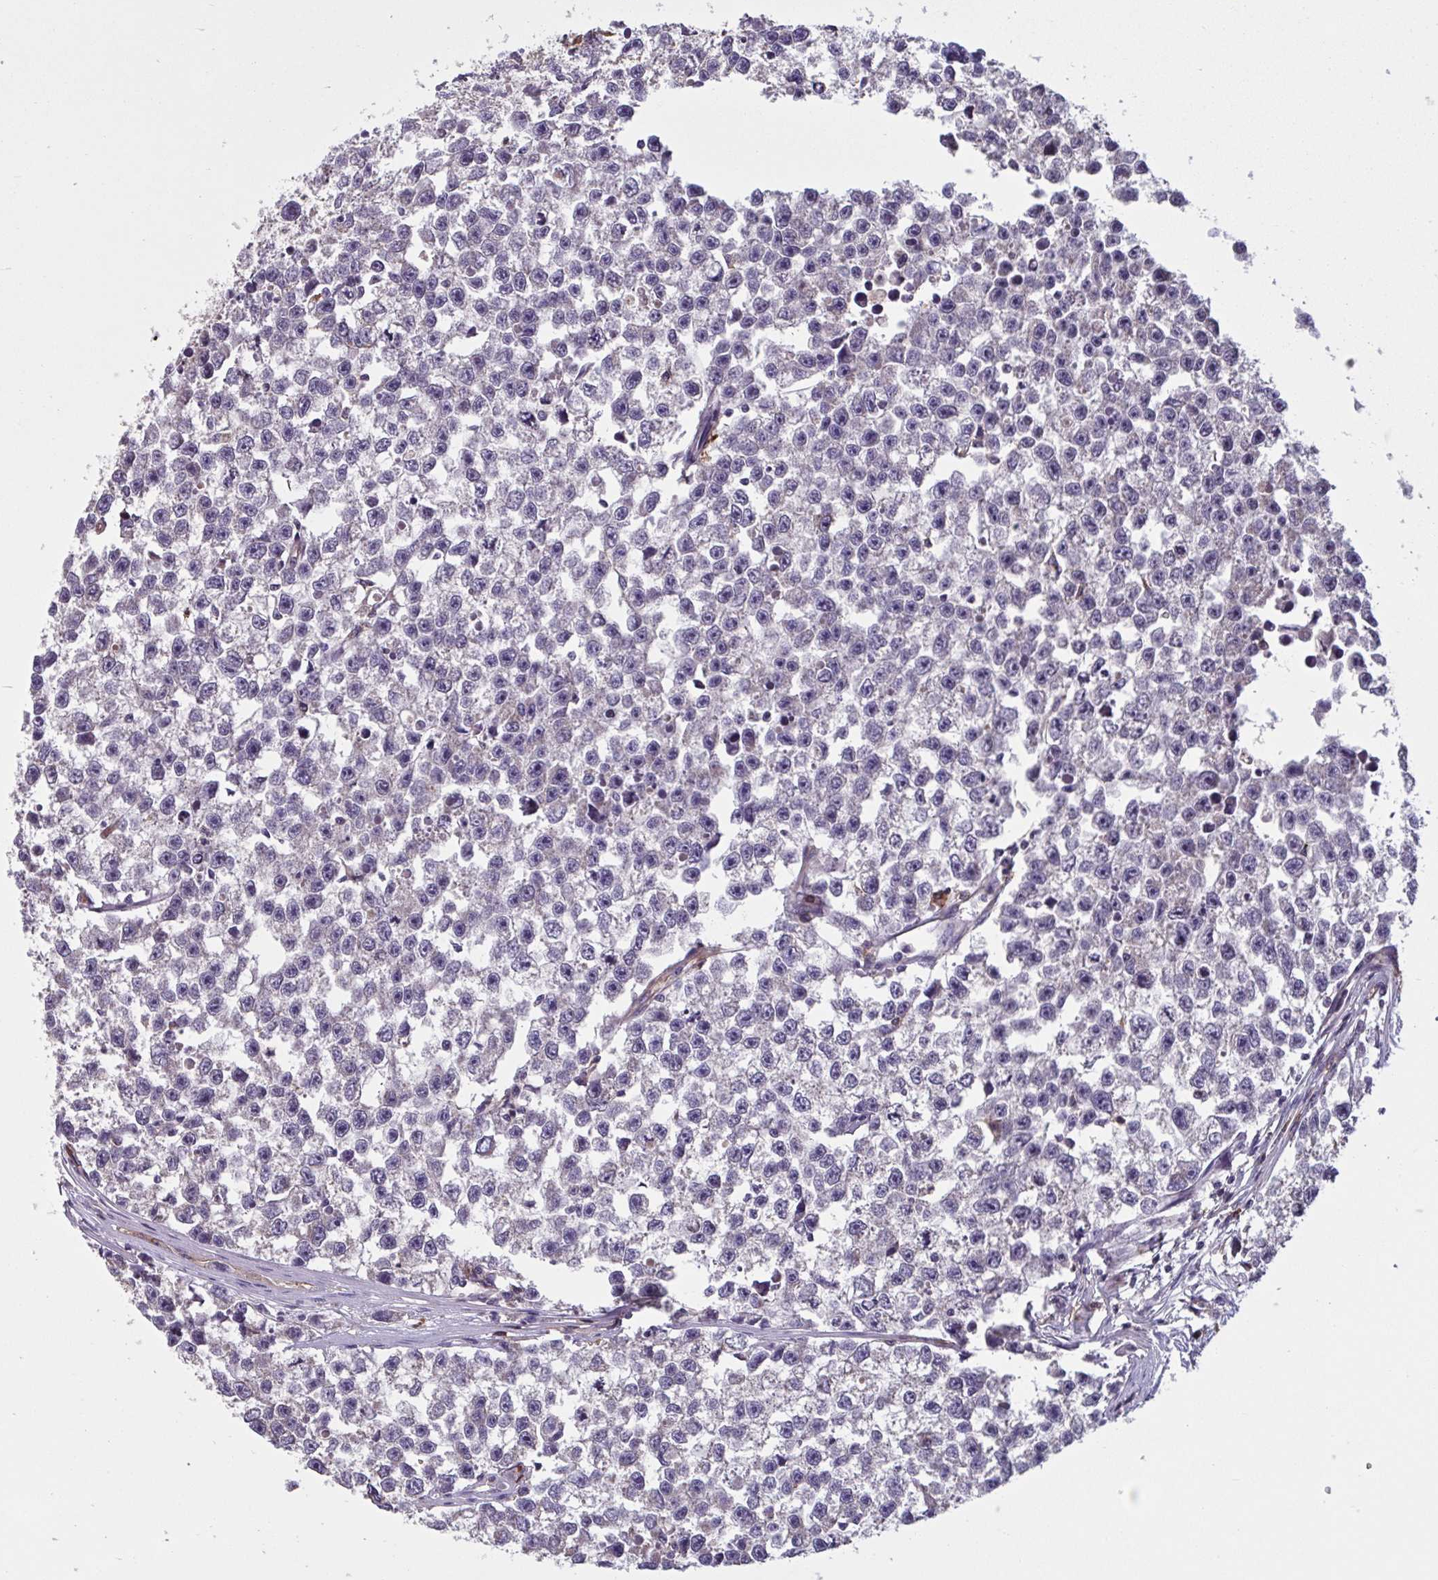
{"staining": {"intensity": "negative", "quantity": "none", "location": "none"}, "tissue": "testis cancer", "cell_type": "Tumor cells", "image_type": "cancer", "snomed": [{"axis": "morphology", "description": "Seminoma, NOS"}, {"axis": "topography", "description": "Testis"}], "caption": "Immunohistochemical staining of human testis cancer (seminoma) exhibits no significant expression in tumor cells. (Stains: DAB (3,3'-diaminobenzidine) IHC with hematoxylin counter stain, Microscopy: brightfield microscopy at high magnification).", "gene": "CD1E", "patient": {"sex": "male", "age": 26}}